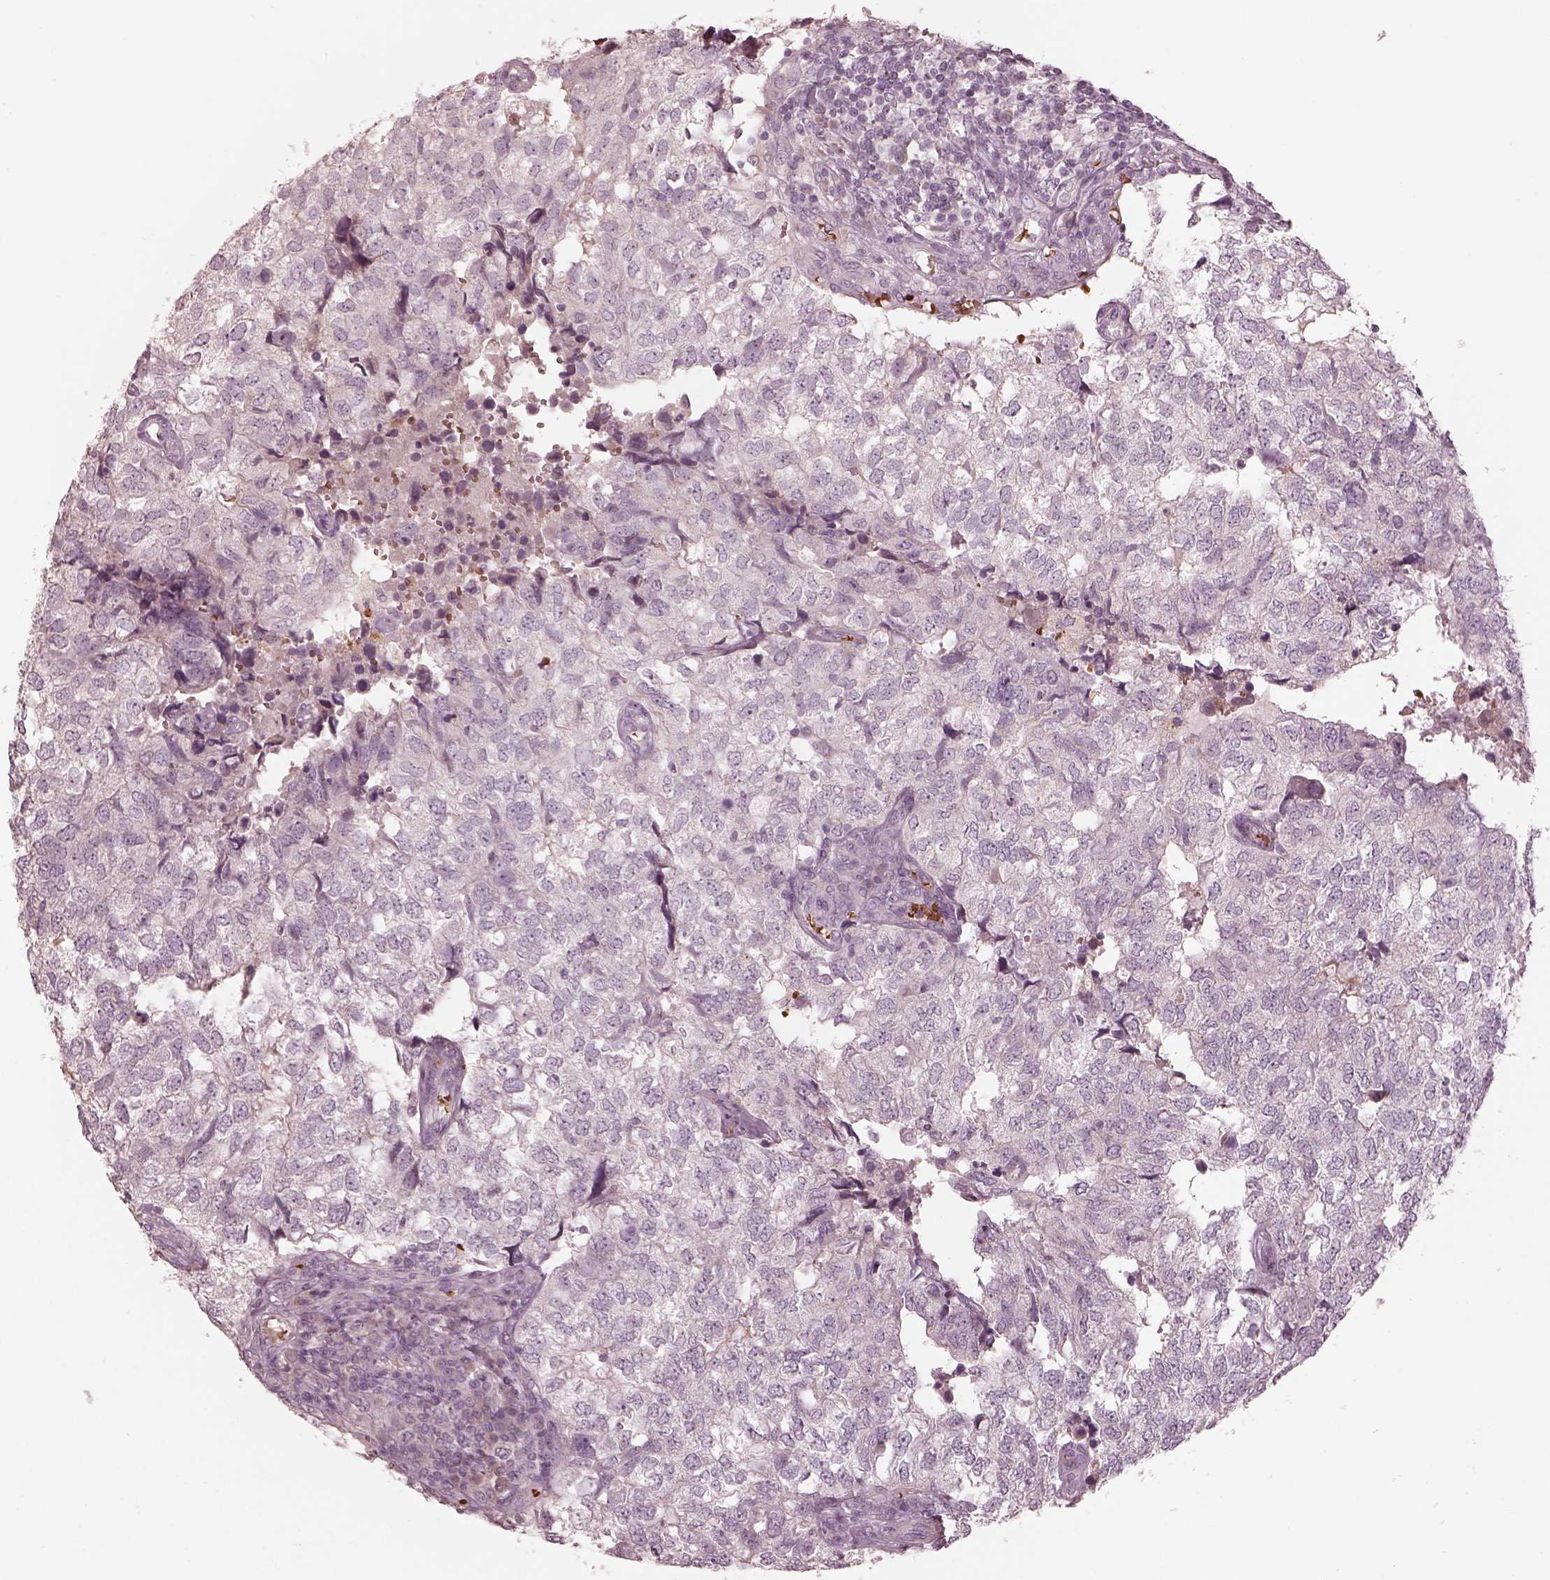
{"staining": {"intensity": "negative", "quantity": "none", "location": "none"}, "tissue": "breast cancer", "cell_type": "Tumor cells", "image_type": "cancer", "snomed": [{"axis": "morphology", "description": "Duct carcinoma"}, {"axis": "topography", "description": "Breast"}], "caption": "Protein analysis of breast cancer (infiltrating ductal carcinoma) demonstrates no significant expression in tumor cells.", "gene": "ANKLE1", "patient": {"sex": "female", "age": 30}}